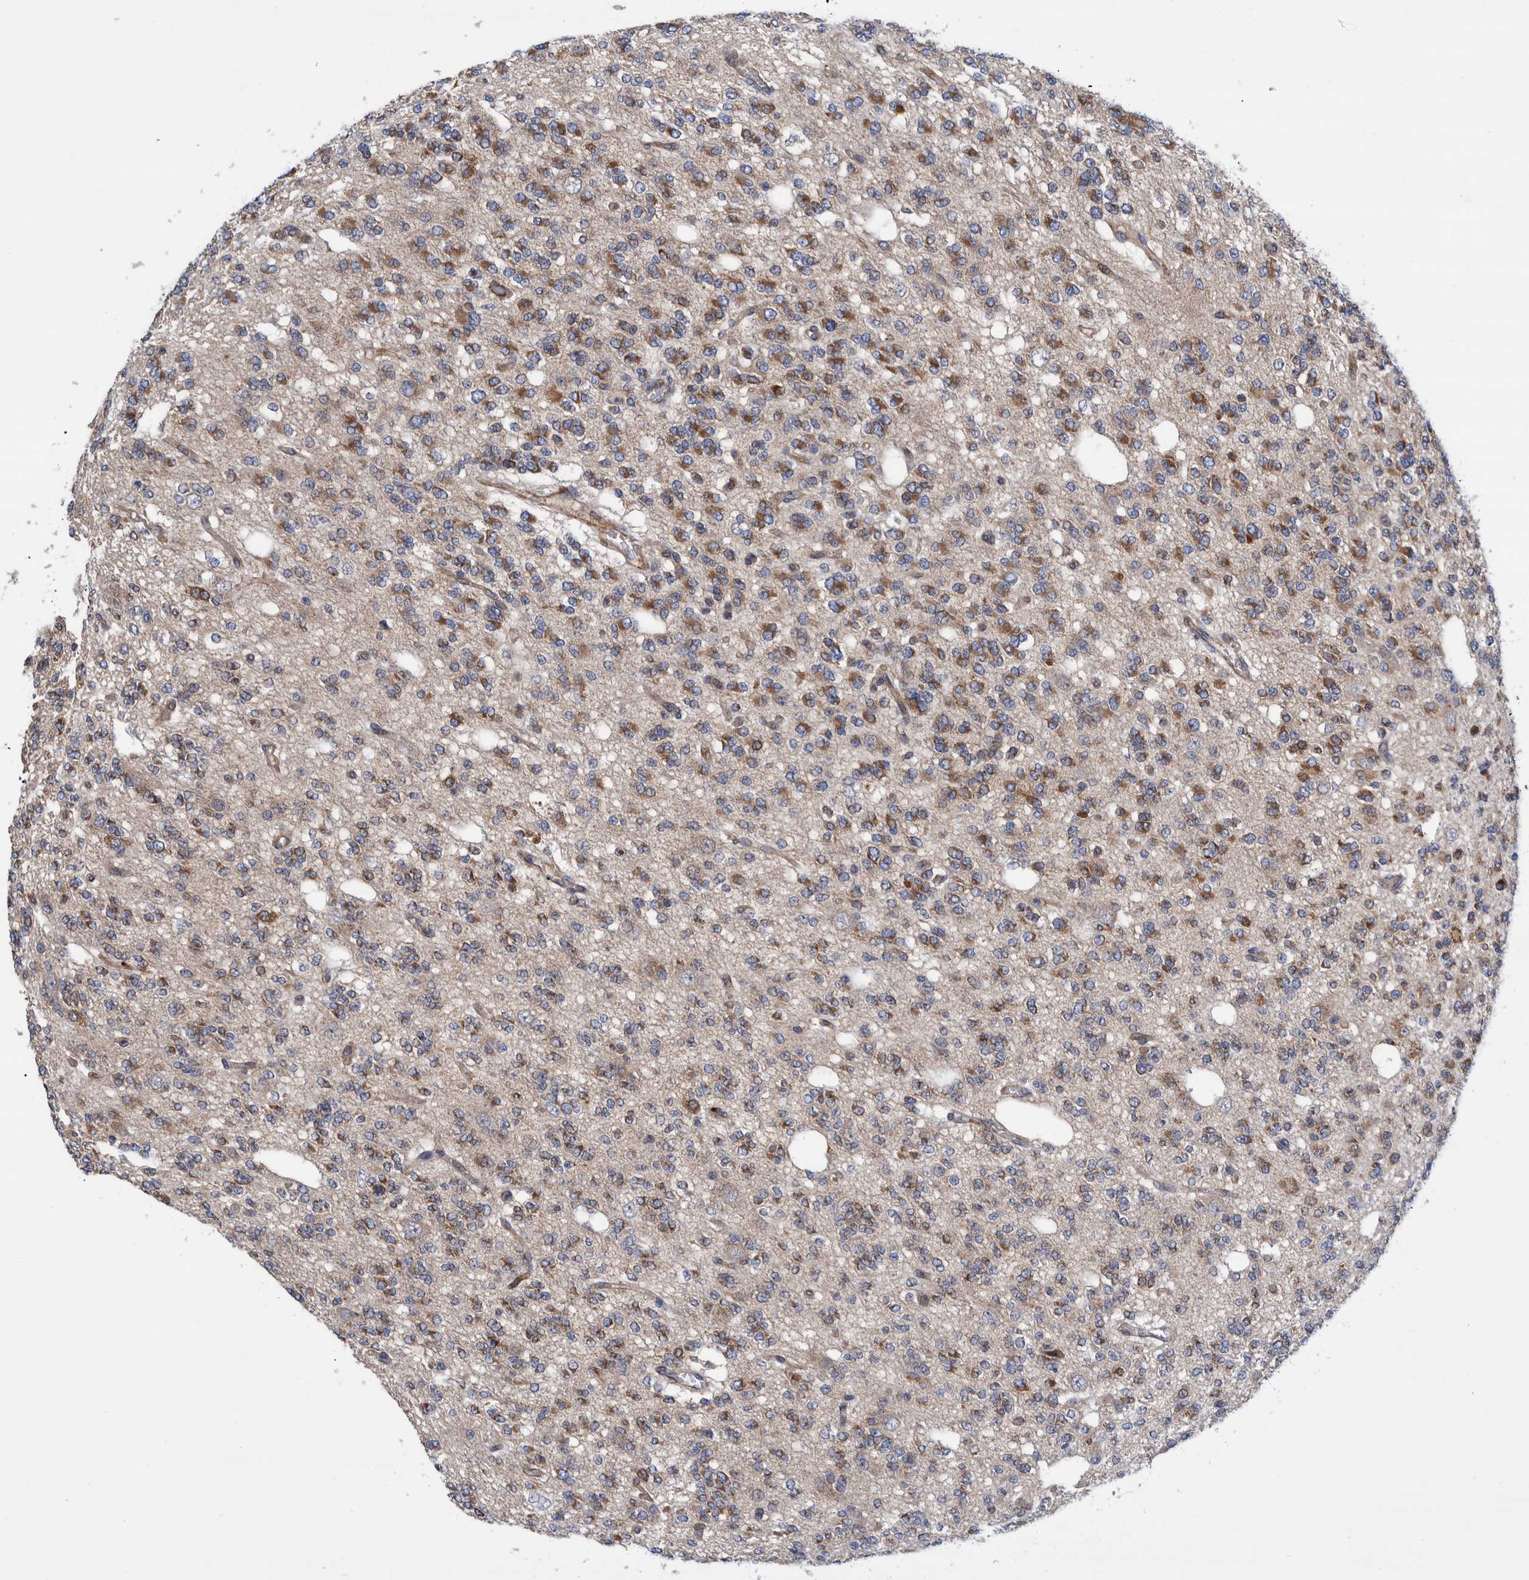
{"staining": {"intensity": "moderate", "quantity": ">75%", "location": "cytoplasmic/membranous"}, "tissue": "glioma", "cell_type": "Tumor cells", "image_type": "cancer", "snomed": [{"axis": "morphology", "description": "Glioma, malignant, Low grade"}, {"axis": "topography", "description": "Brain"}], "caption": "A histopathology image of glioma stained for a protein shows moderate cytoplasmic/membranous brown staining in tumor cells. (brown staining indicates protein expression, while blue staining denotes nuclei).", "gene": "GRPEL2", "patient": {"sex": "male", "age": 38}}